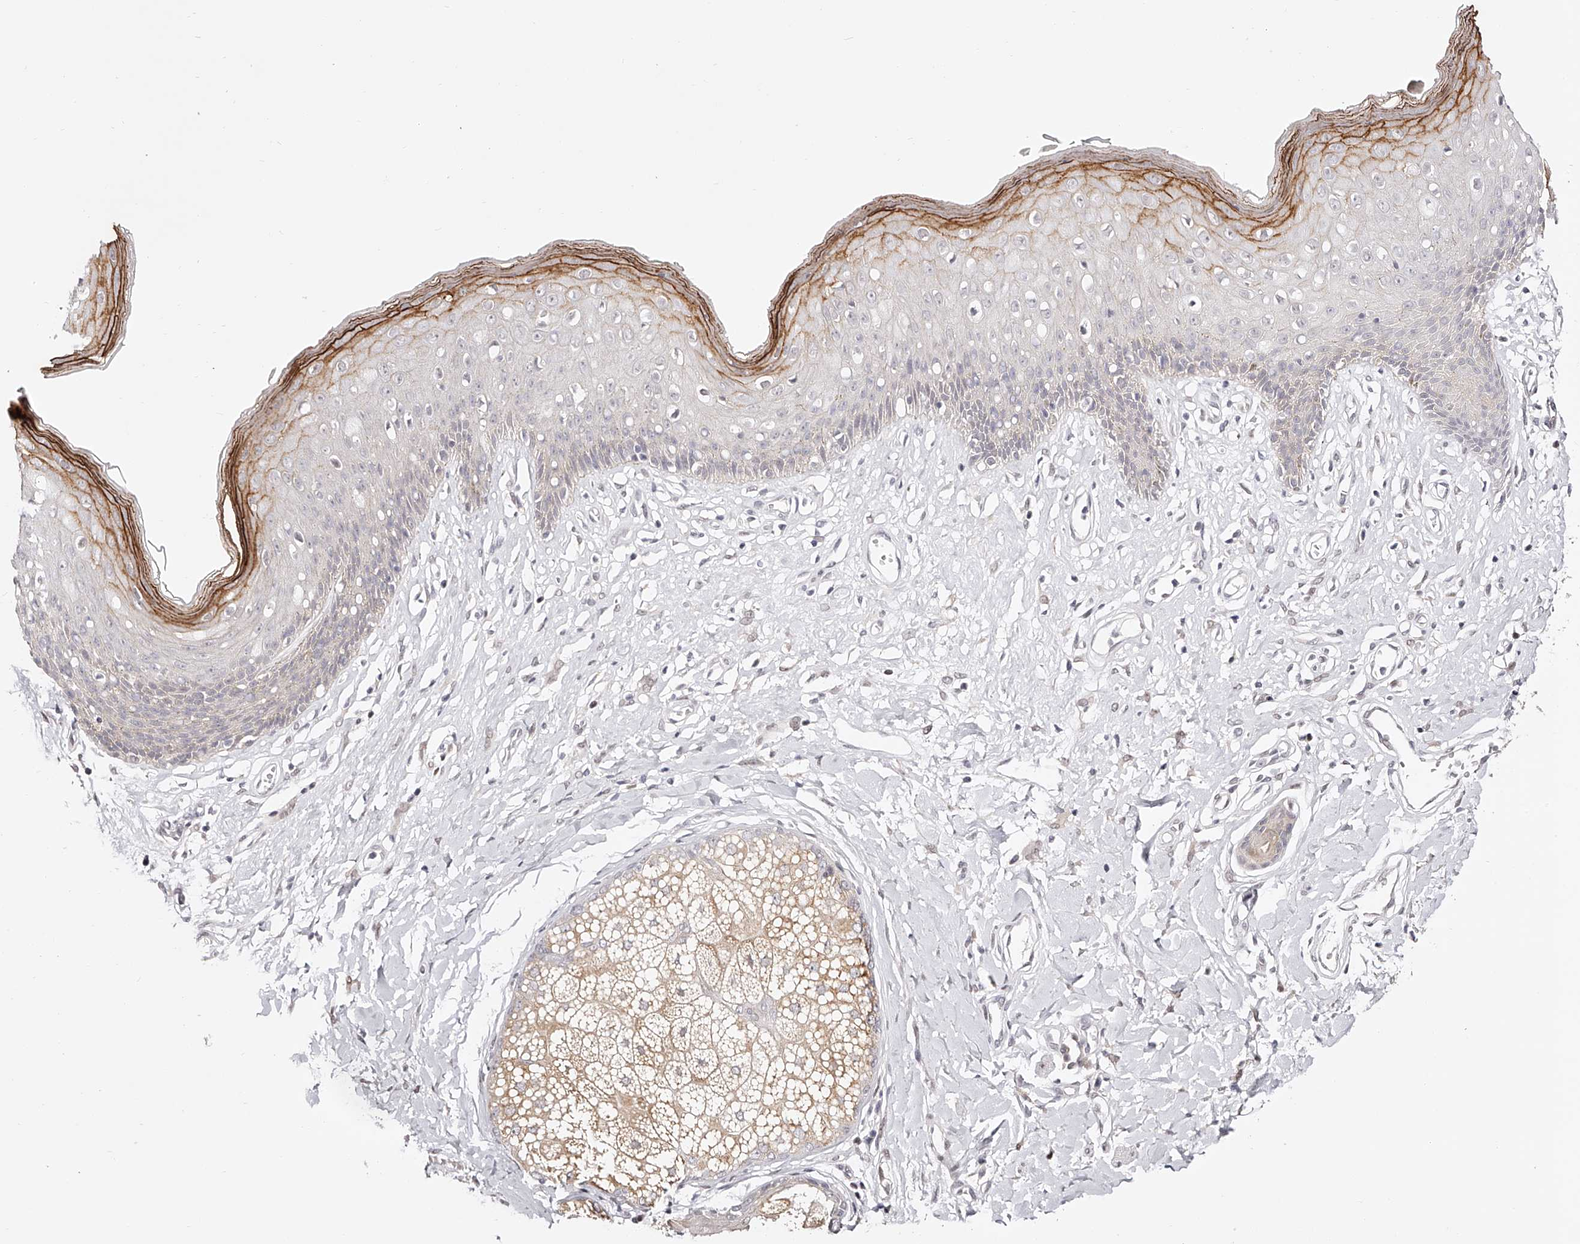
{"staining": {"intensity": "moderate", "quantity": "<25%", "location": "cytoplasmic/membranous"}, "tissue": "skin", "cell_type": "Epidermal cells", "image_type": "normal", "snomed": [{"axis": "morphology", "description": "Normal tissue, NOS"}, {"axis": "morphology", "description": "Squamous cell carcinoma, NOS"}, {"axis": "topography", "description": "Vulva"}], "caption": "A micrograph of human skin stained for a protein displays moderate cytoplasmic/membranous brown staining in epidermal cells.", "gene": "USF3", "patient": {"sex": "female", "age": 85}}